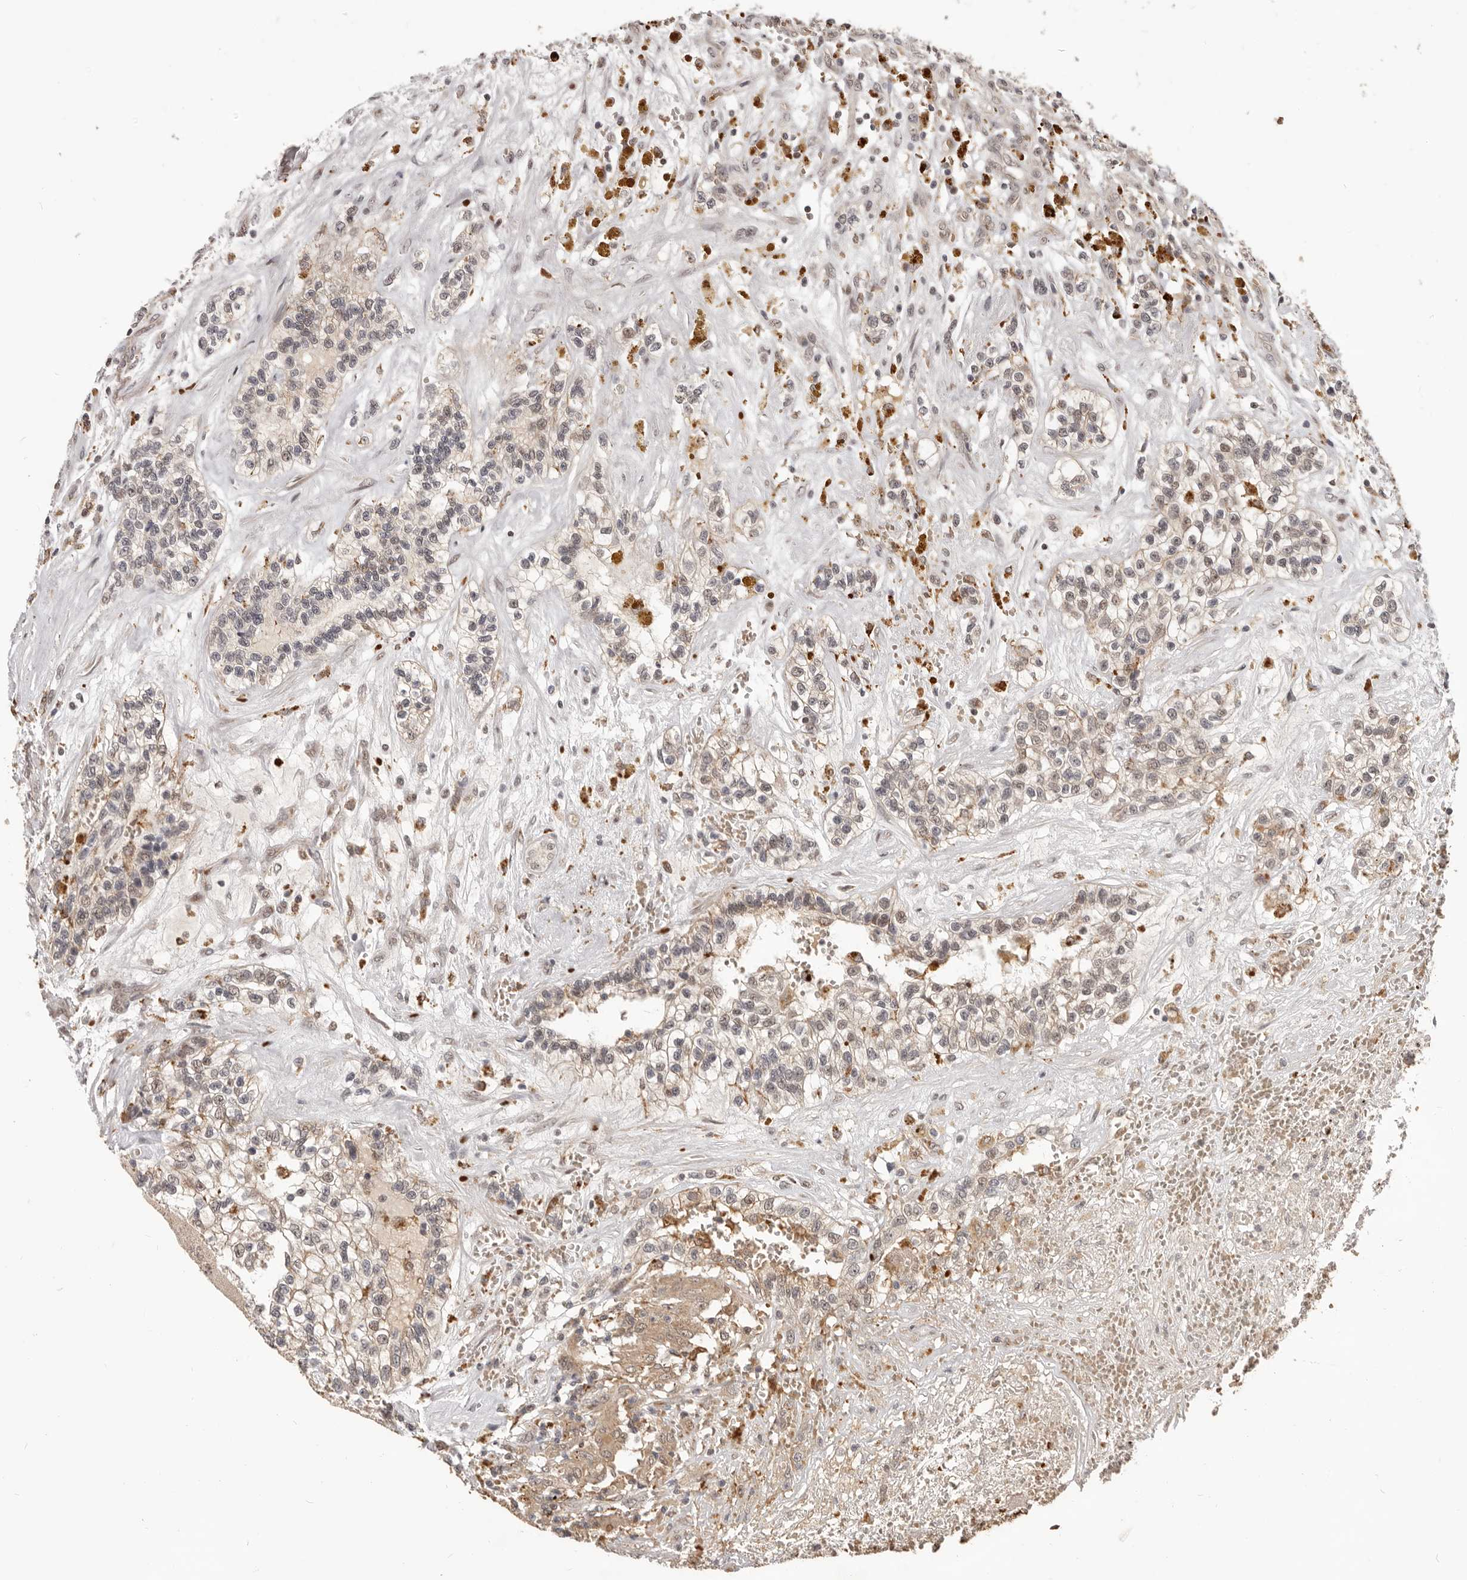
{"staining": {"intensity": "weak", "quantity": "25%-75%", "location": "cytoplasmic/membranous"}, "tissue": "renal cancer", "cell_type": "Tumor cells", "image_type": "cancer", "snomed": [{"axis": "morphology", "description": "Adenocarcinoma, NOS"}, {"axis": "topography", "description": "Kidney"}], "caption": "Adenocarcinoma (renal) tissue shows weak cytoplasmic/membranous staining in about 25%-75% of tumor cells The protein is shown in brown color, while the nuclei are stained blue.", "gene": "NCOA3", "patient": {"sex": "female", "age": 57}}